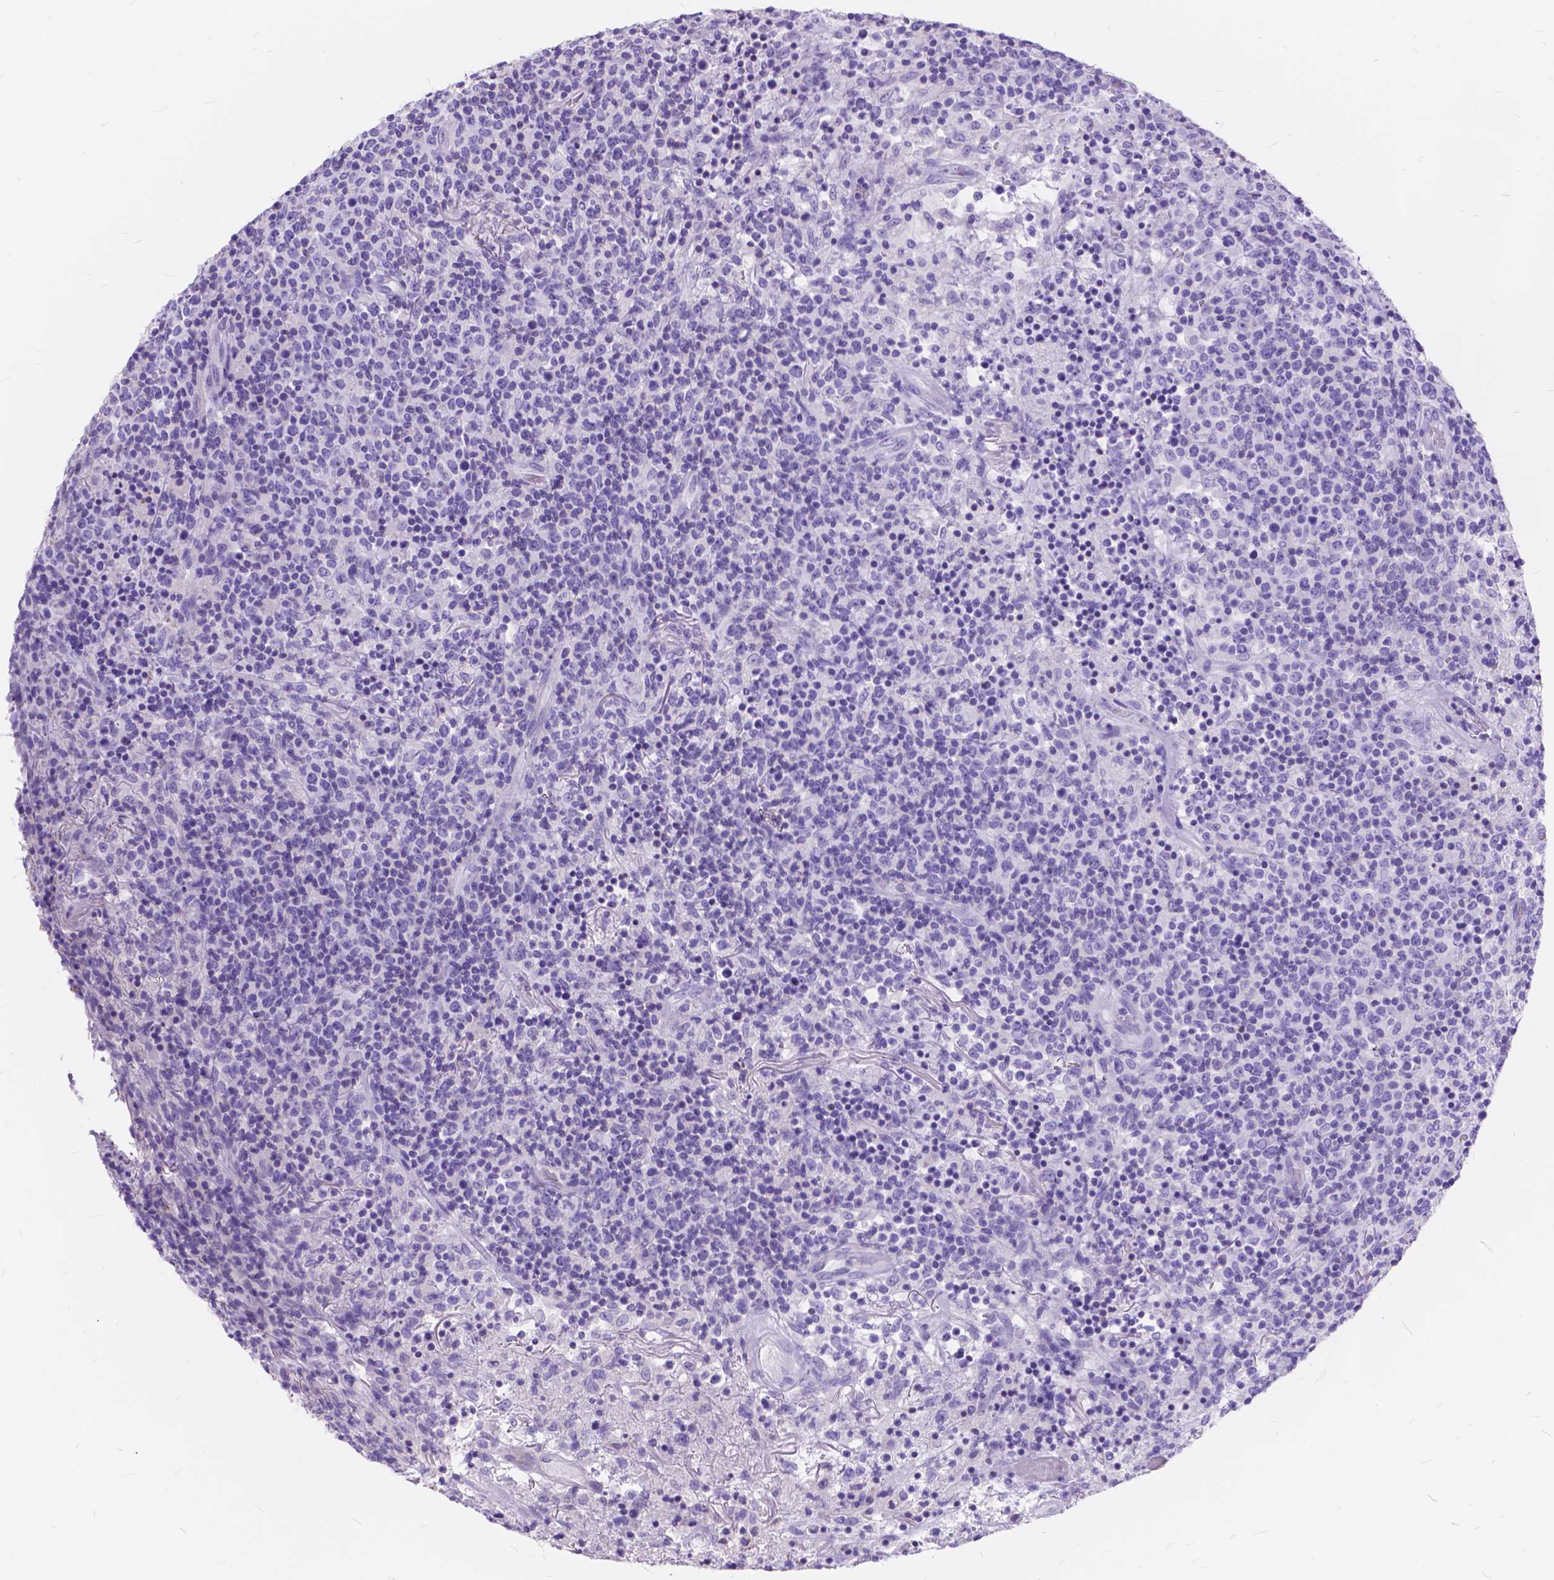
{"staining": {"intensity": "negative", "quantity": "none", "location": "none"}, "tissue": "lymphoma", "cell_type": "Tumor cells", "image_type": "cancer", "snomed": [{"axis": "morphology", "description": "Malignant lymphoma, non-Hodgkin's type, High grade"}, {"axis": "topography", "description": "Lung"}], "caption": "Tumor cells show no significant protein positivity in lymphoma.", "gene": "FOXL2", "patient": {"sex": "male", "age": 79}}